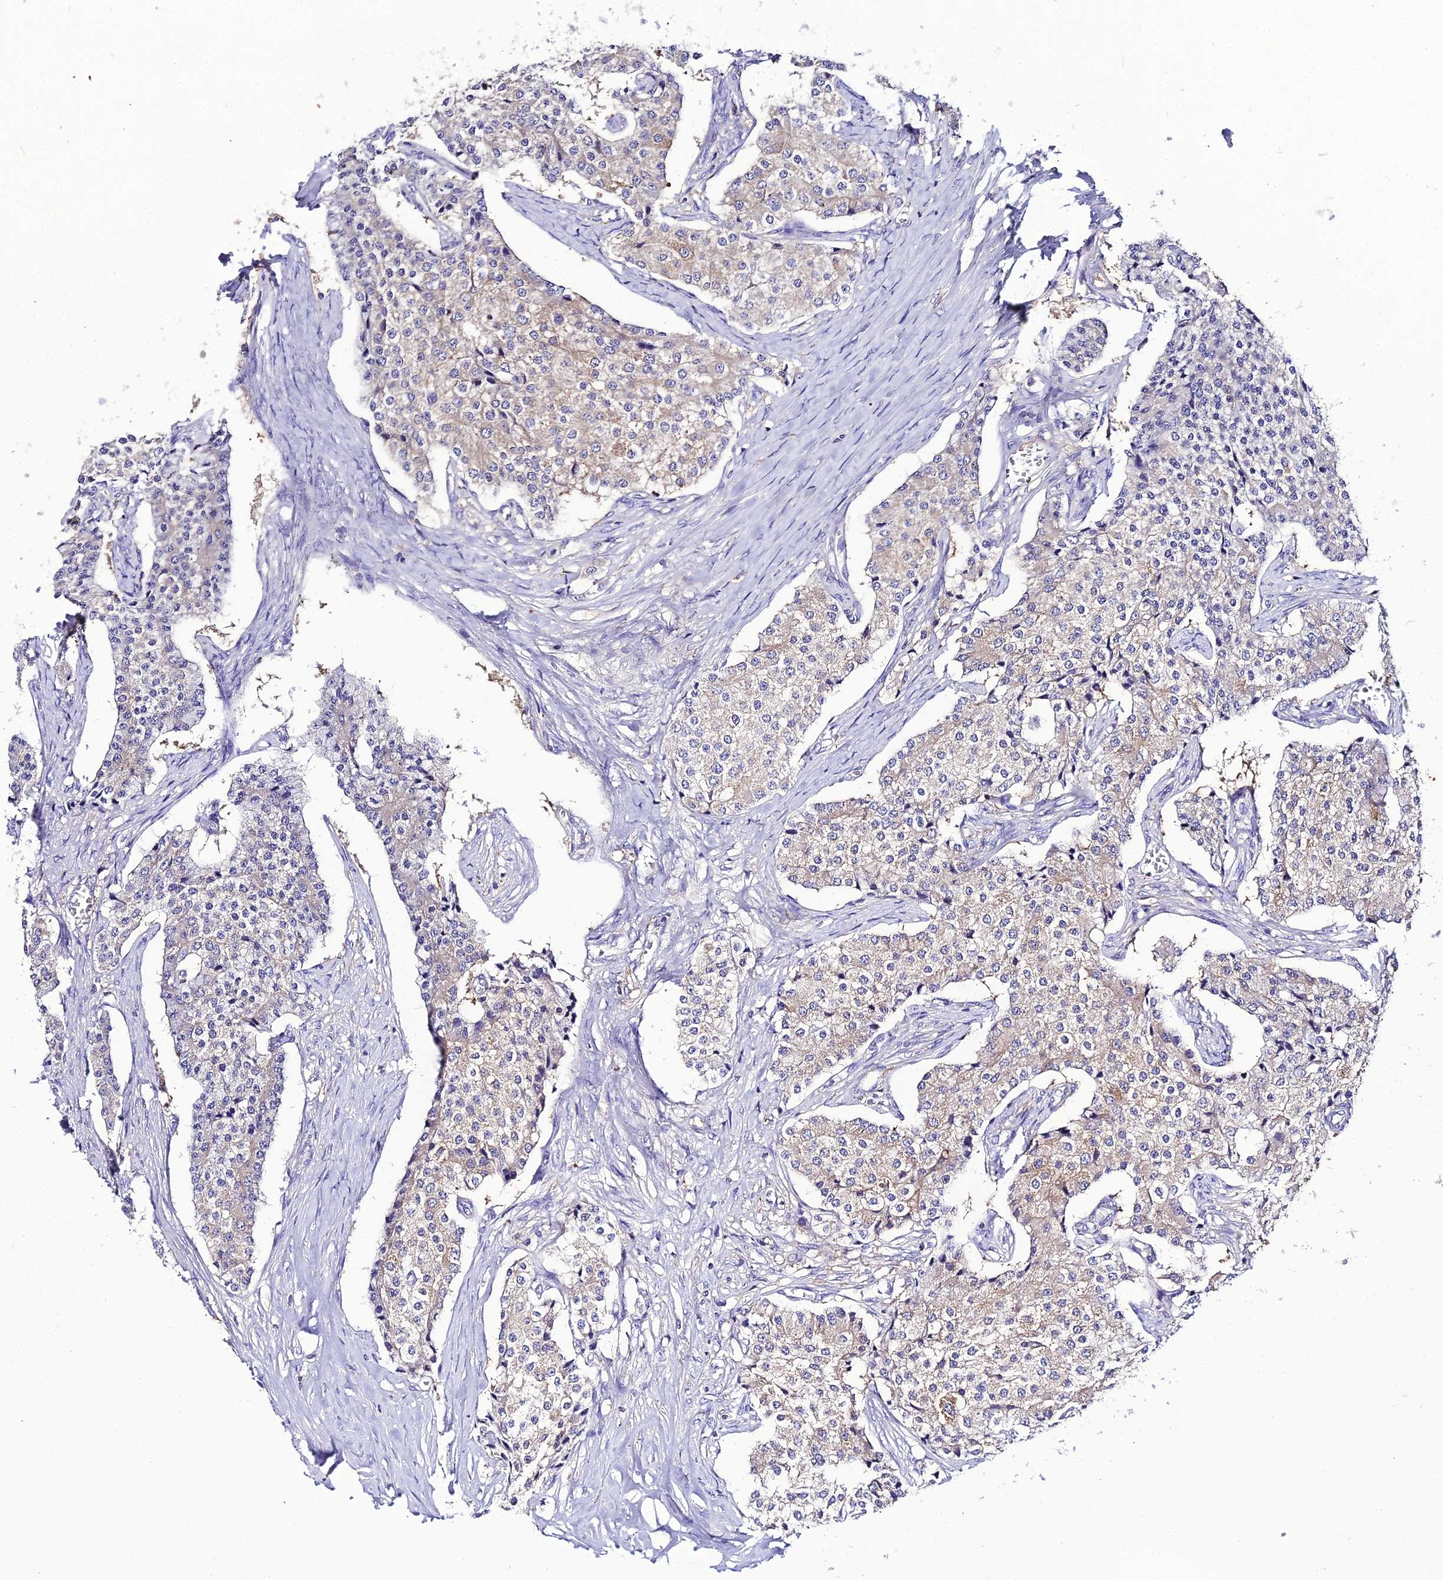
{"staining": {"intensity": "weak", "quantity": "<25%", "location": "cytoplasmic/membranous"}, "tissue": "carcinoid", "cell_type": "Tumor cells", "image_type": "cancer", "snomed": [{"axis": "morphology", "description": "Carcinoid, malignant, NOS"}, {"axis": "topography", "description": "Colon"}], "caption": "IHC of human malignant carcinoid demonstrates no staining in tumor cells.", "gene": "C2orf69", "patient": {"sex": "female", "age": 52}}